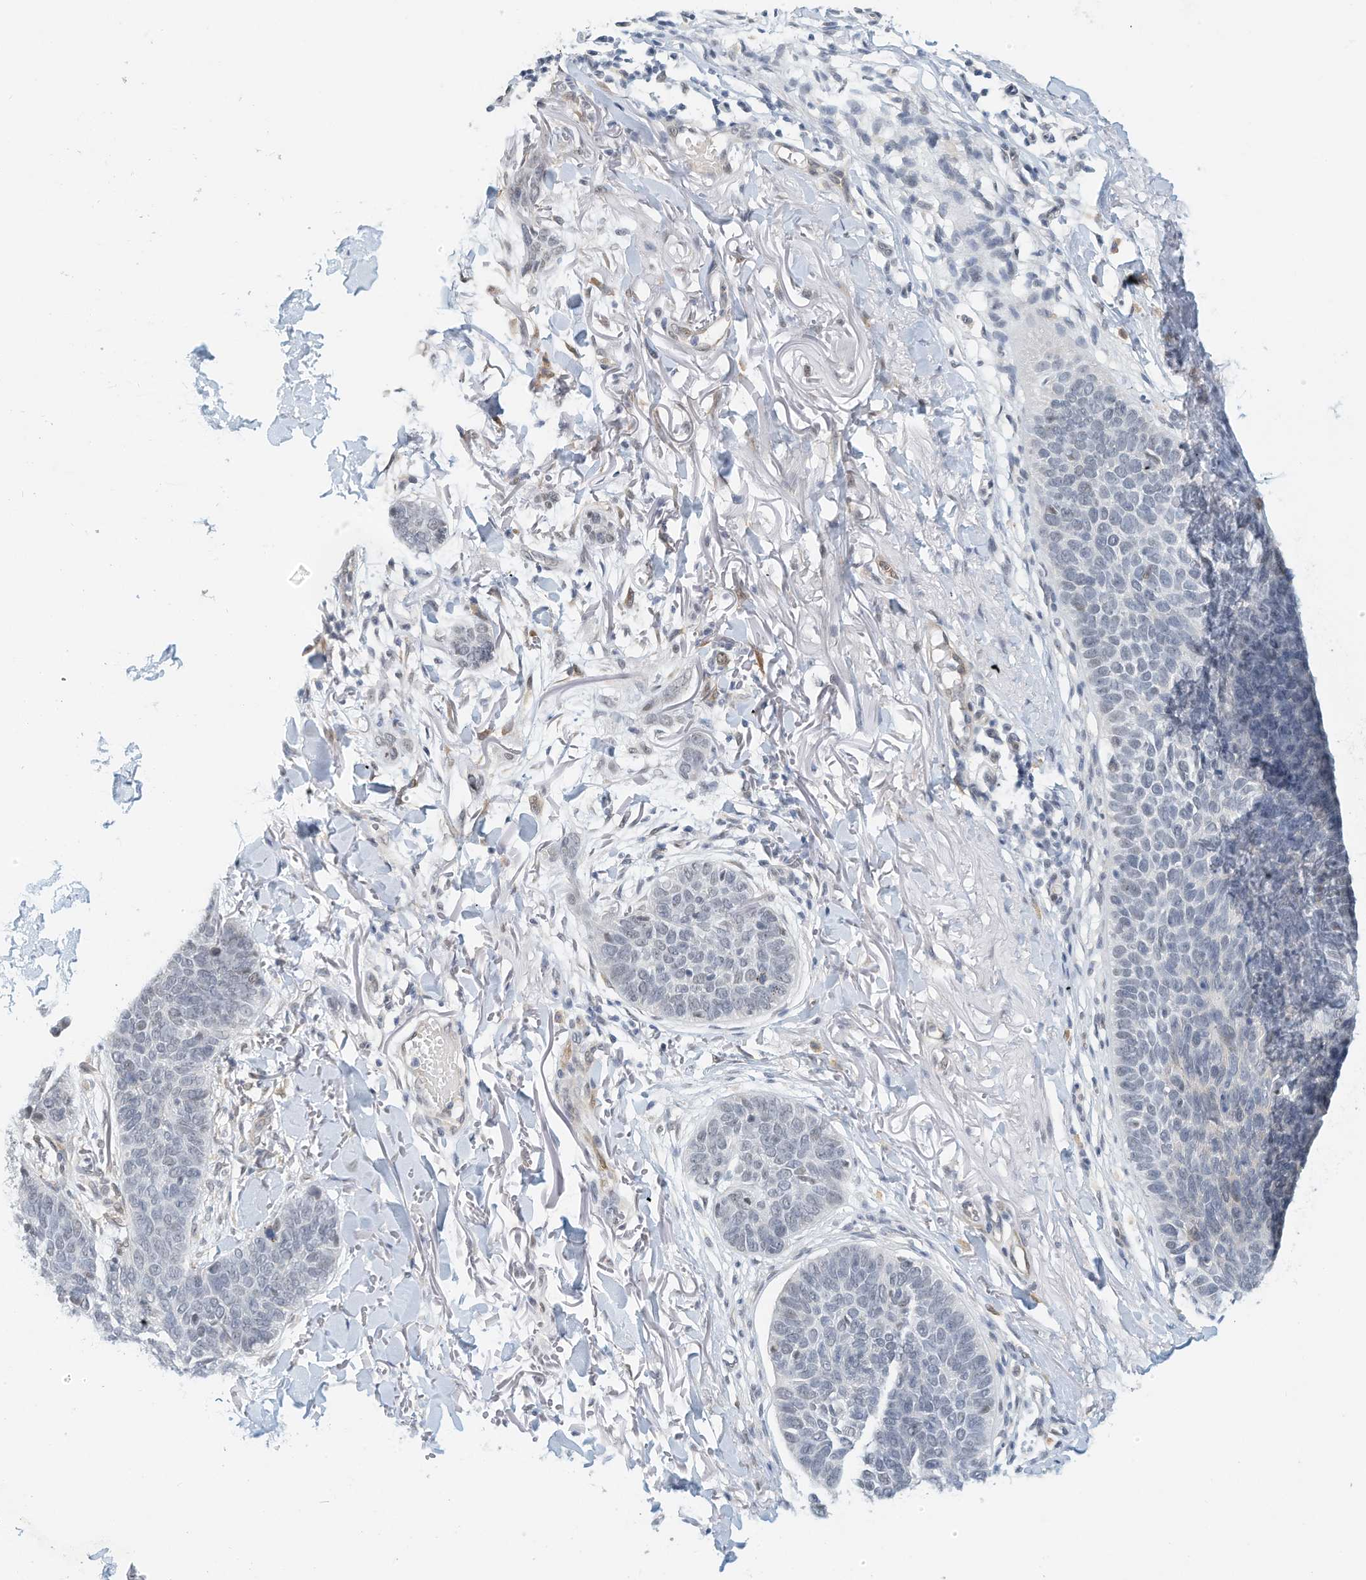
{"staining": {"intensity": "weak", "quantity": "<25%", "location": "nuclear"}, "tissue": "skin cancer", "cell_type": "Tumor cells", "image_type": "cancer", "snomed": [{"axis": "morphology", "description": "Basal cell carcinoma"}, {"axis": "topography", "description": "Skin"}], "caption": "High magnification brightfield microscopy of basal cell carcinoma (skin) stained with DAB (3,3'-diaminobenzidine) (brown) and counterstained with hematoxylin (blue): tumor cells show no significant expression.", "gene": "ARHGAP28", "patient": {"sex": "male", "age": 85}}